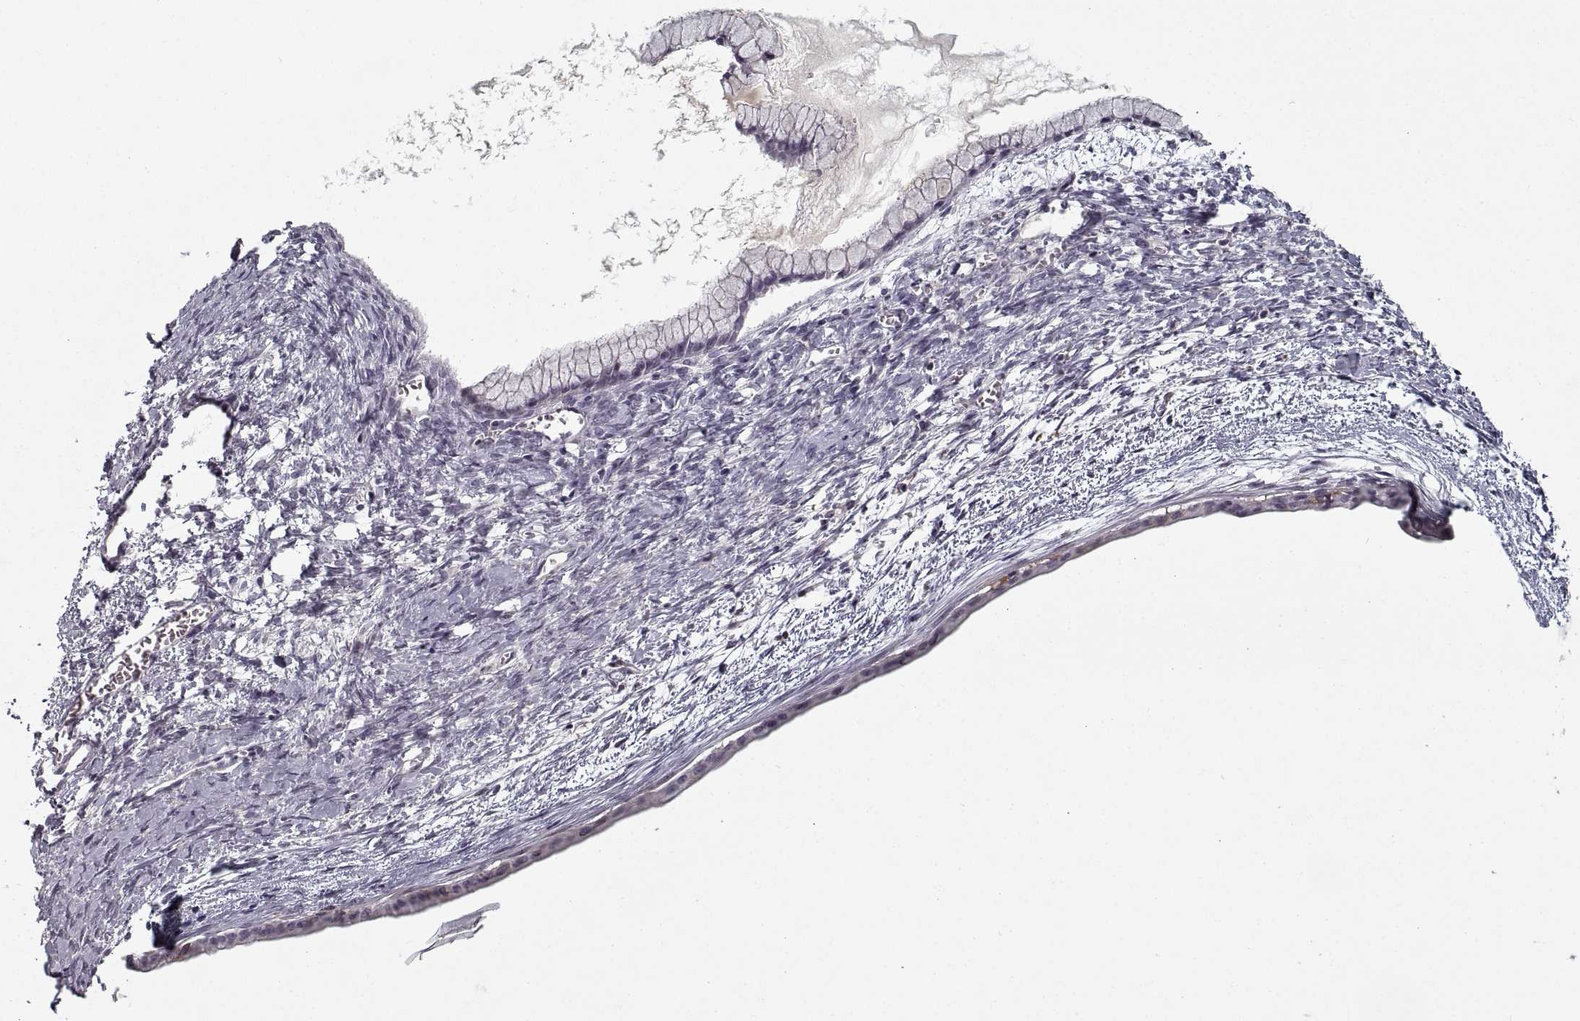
{"staining": {"intensity": "negative", "quantity": "none", "location": "none"}, "tissue": "ovarian cancer", "cell_type": "Tumor cells", "image_type": "cancer", "snomed": [{"axis": "morphology", "description": "Cystadenocarcinoma, mucinous, NOS"}, {"axis": "topography", "description": "Ovary"}], "caption": "The image displays no significant expression in tumor cells of mucinous cystadenocarcinoma (ovarian). Brightfield microscopy of IHC stained with DAB (3,3'-diaminobenzidine) (brown) and hematoxylin (blue), captured at high magnification.", "gene": "GAD2", "patient": {"sex": "female", "age": 41}}